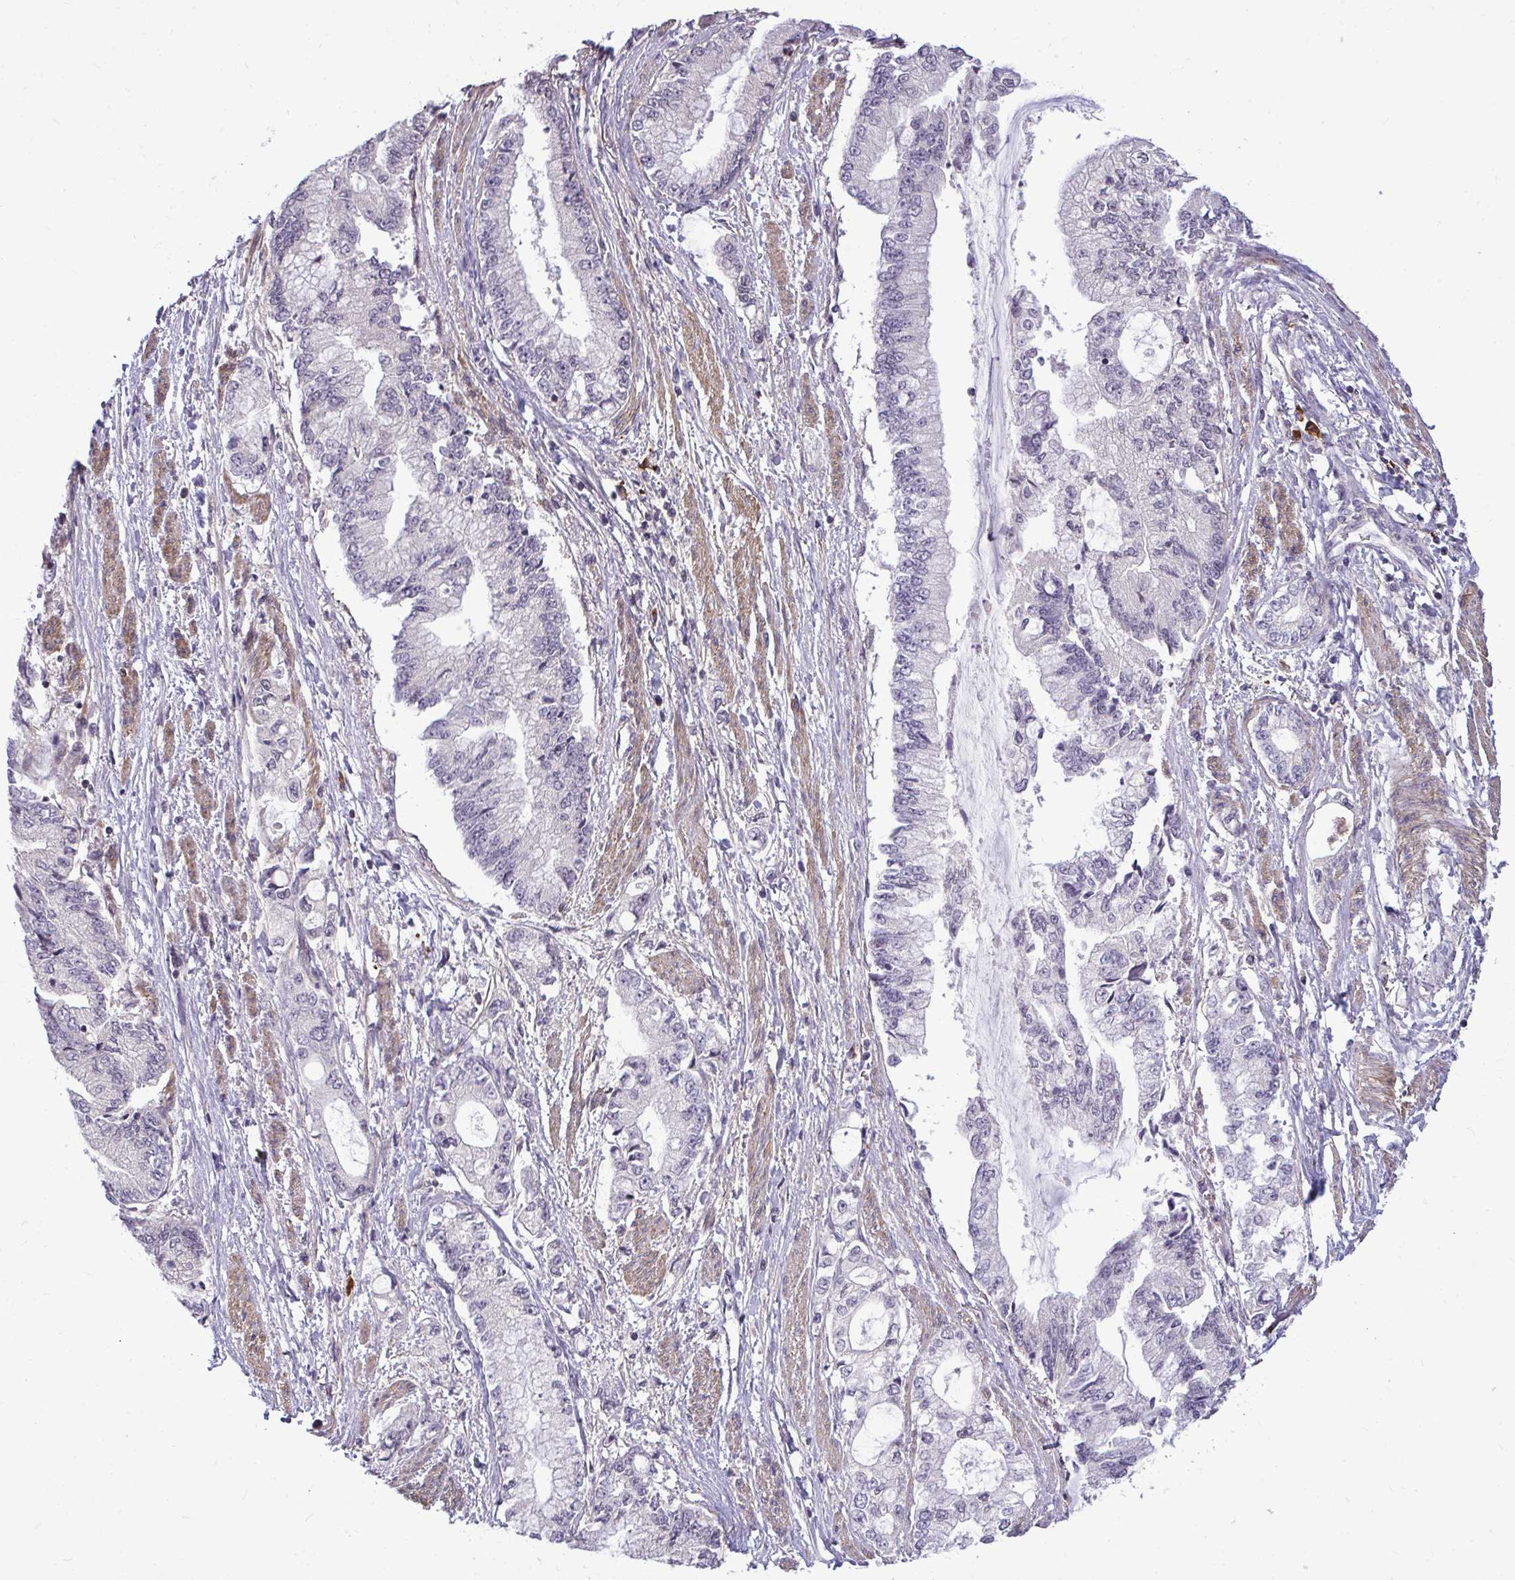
{"staining": {"intensity": "negative", "quantity": "none", "location": "none"}, "tissue": "stomach cancer", "cell_type": "Tumor cells", "image_type": "cancer", "snomed": [{"axis": "morphology", "description": "Adenocarcinoma, NOS"}, {"axis": "topography", "description": "Stomach, upper"}], "caption": "Image shows no protein positivity in tumor cells of adenocarcinoma (stomach) tissue.", "gene": "ZSCAN9", "patient": {"sex": "female", "age": 74}}